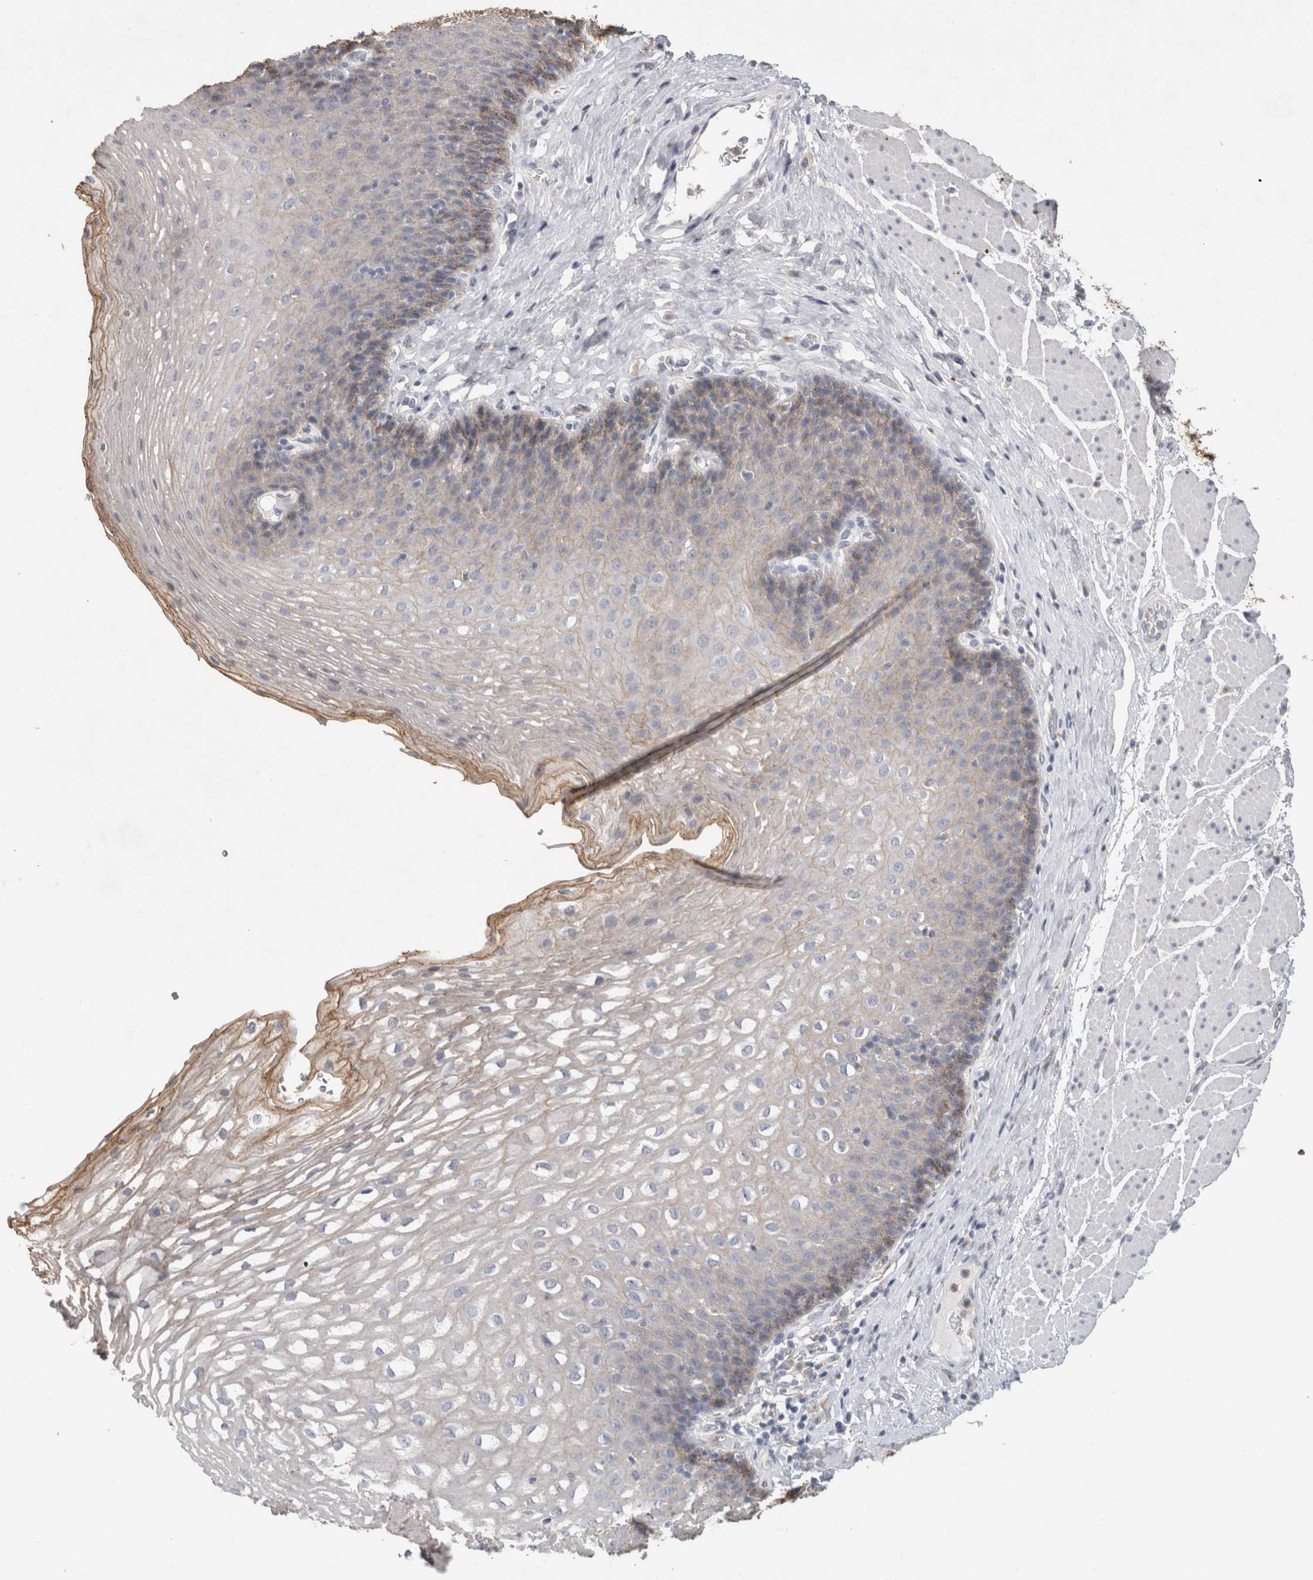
{"staining": {"intensity": "moderate", "quantity": "<25%", "location": "cytoplasmic/membranous"}, "tissue": "esophagus", "cell_type": "Squamous epithelial cells", "image_type": "normal", "snomed": [{"axis": "morphology", "description": "Normal tissue, NOS"}, {"axis": "topography", "description": "Esophagus"}], "caption": "A low amount of moderate cytoplasmic/membranous positivity is seen in about <25% of squamous epithelial cells in benign esophagus.", "gene": "CNTFR", "patient": {"sex": "female", "age": 66}}